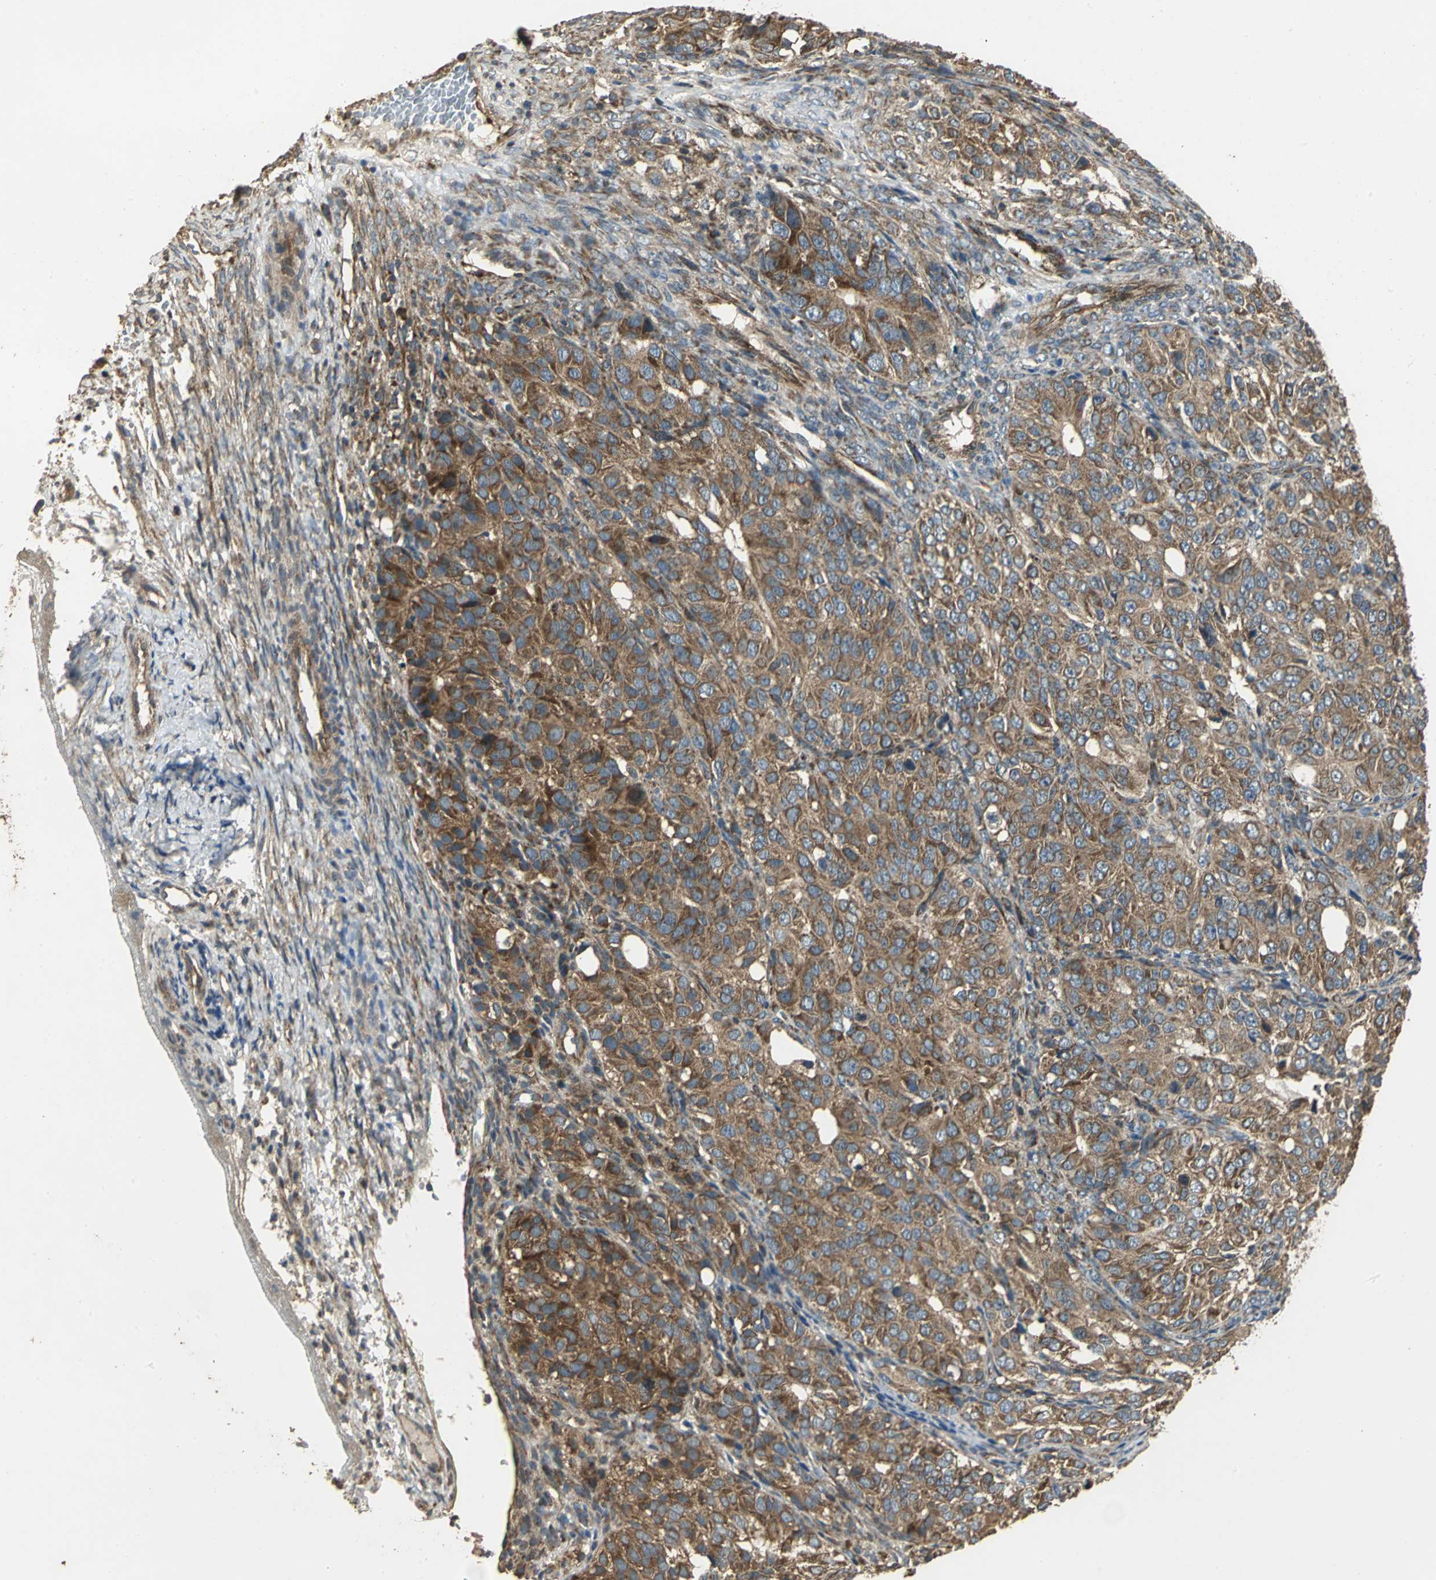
{"staining": {"intensity": "strong", "quantity": ">75%", "location": "cytoplasmic/membranous"}, "tissue": "ovarian cancer", "cell_type": "Tumor cells", "image_type": "cancer", "snomed": [{"axis": "morphology", "description": "Carcinoma, endometroid"}, {"axis": "topography", "description": "Ovary"}], "caption": "Immunohistochemistry photomicrograph of ovarian endometroid carcinoma stained for a protein (brown), which displays high levels of strong cytoplasmic/membranous staining in approximately >75% of tumor cells.", "gene": "KANK1", "patient": {"sex": "female", "age": 51}}